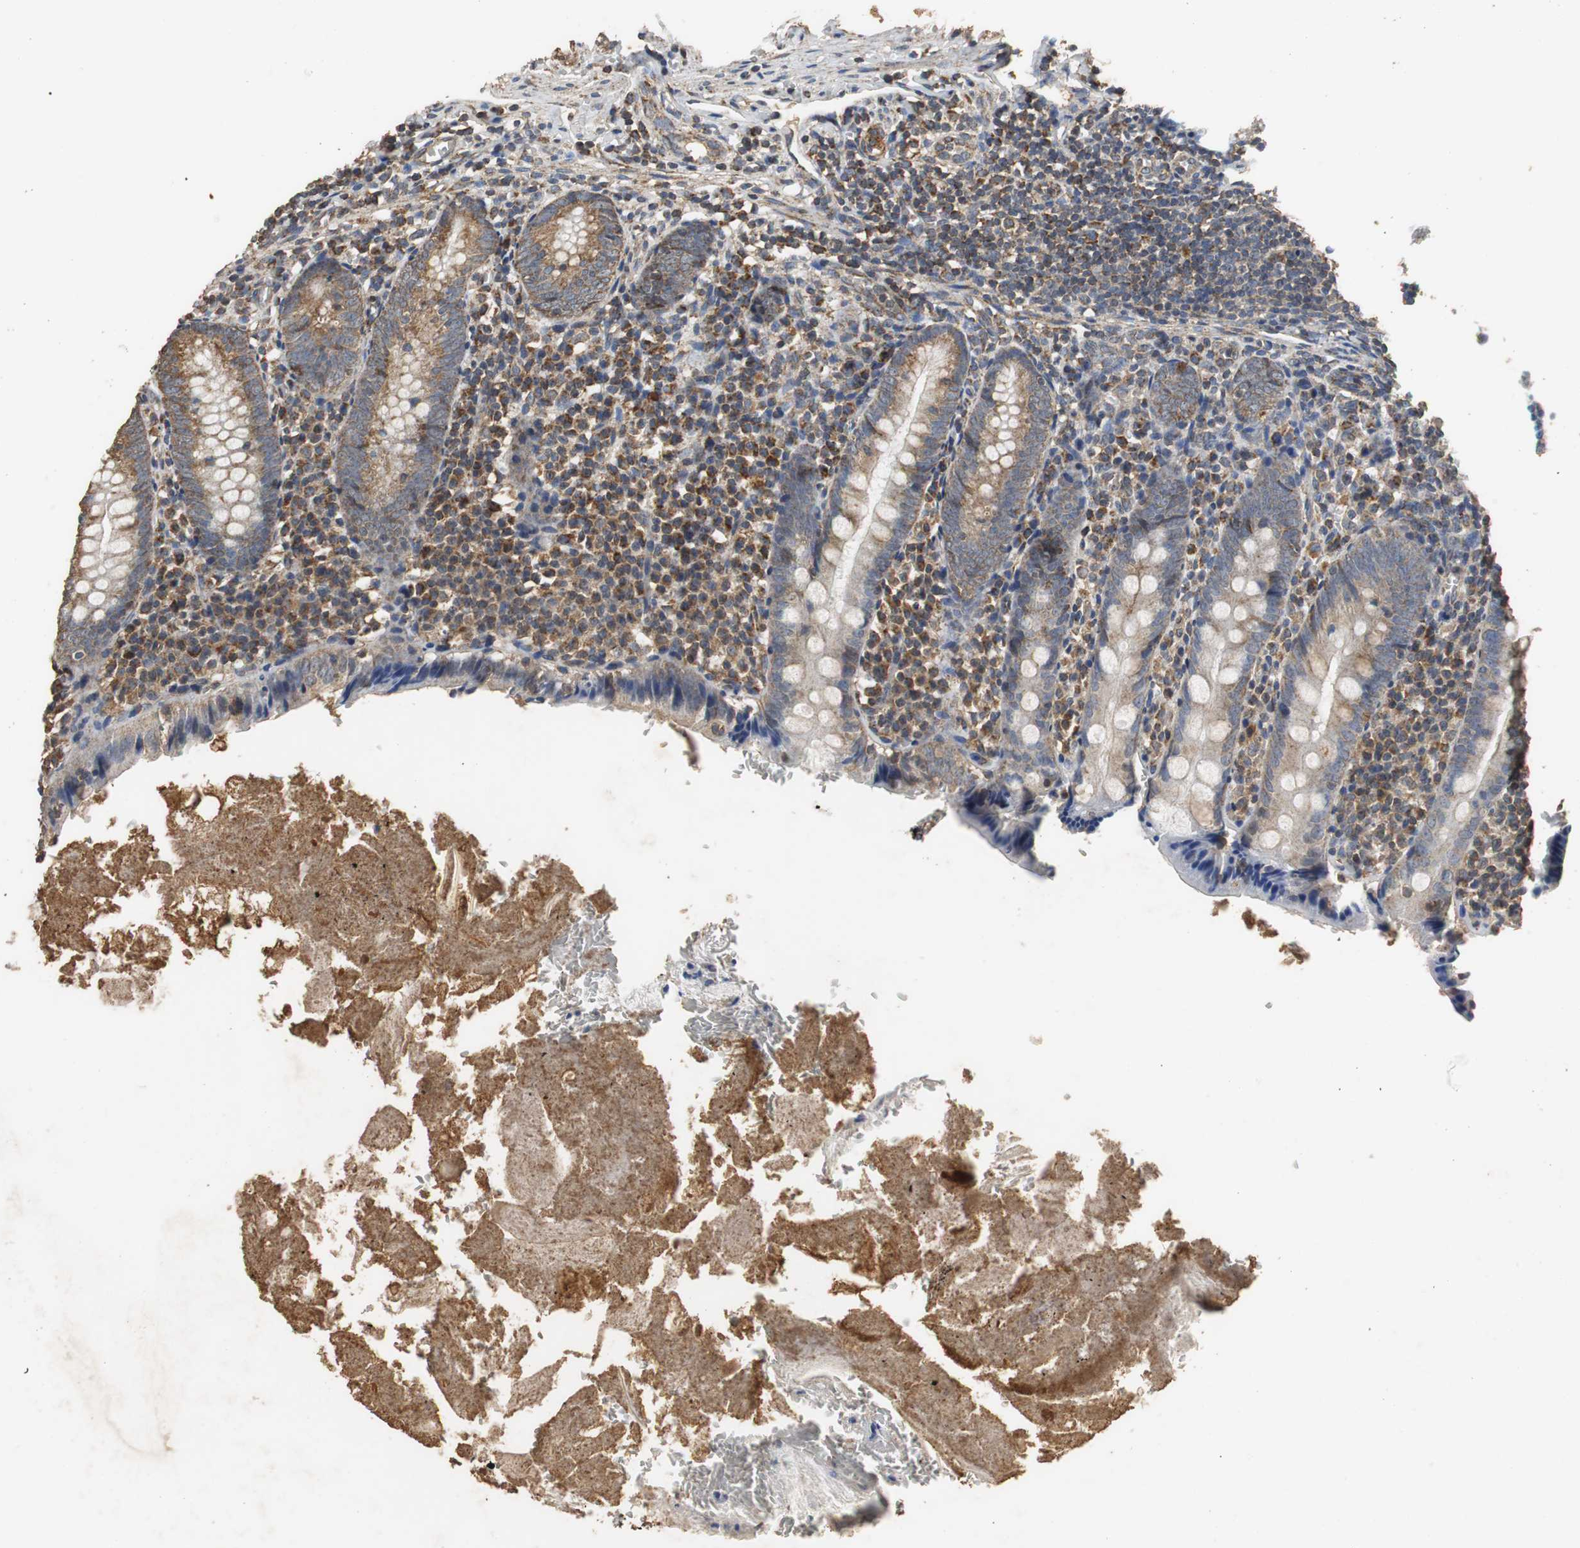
{"staining": {"intensity": "moderate", "quantity": "25%-75%", "location": "cytoplasmic/membranous"}, "tissue": "appendix", "cell_type": "Glandular cells", "image_type": "normal", "snomed": [{"axis": "morphology", "description": "Normal tissue, NOS"}, {"axis": "topography", "description": "Appendix"}], "caption": "The micrograph shows immunohistochemical staining of normal appendix. There is moderate cytoplasmic/membranous expression is present in about 25%-75% of glandular cells. (DAB IHC, brown staining for protein, blue staining for nuclei).", "gene": "NNT", "patient": {"sex": "female", "age": 10}}